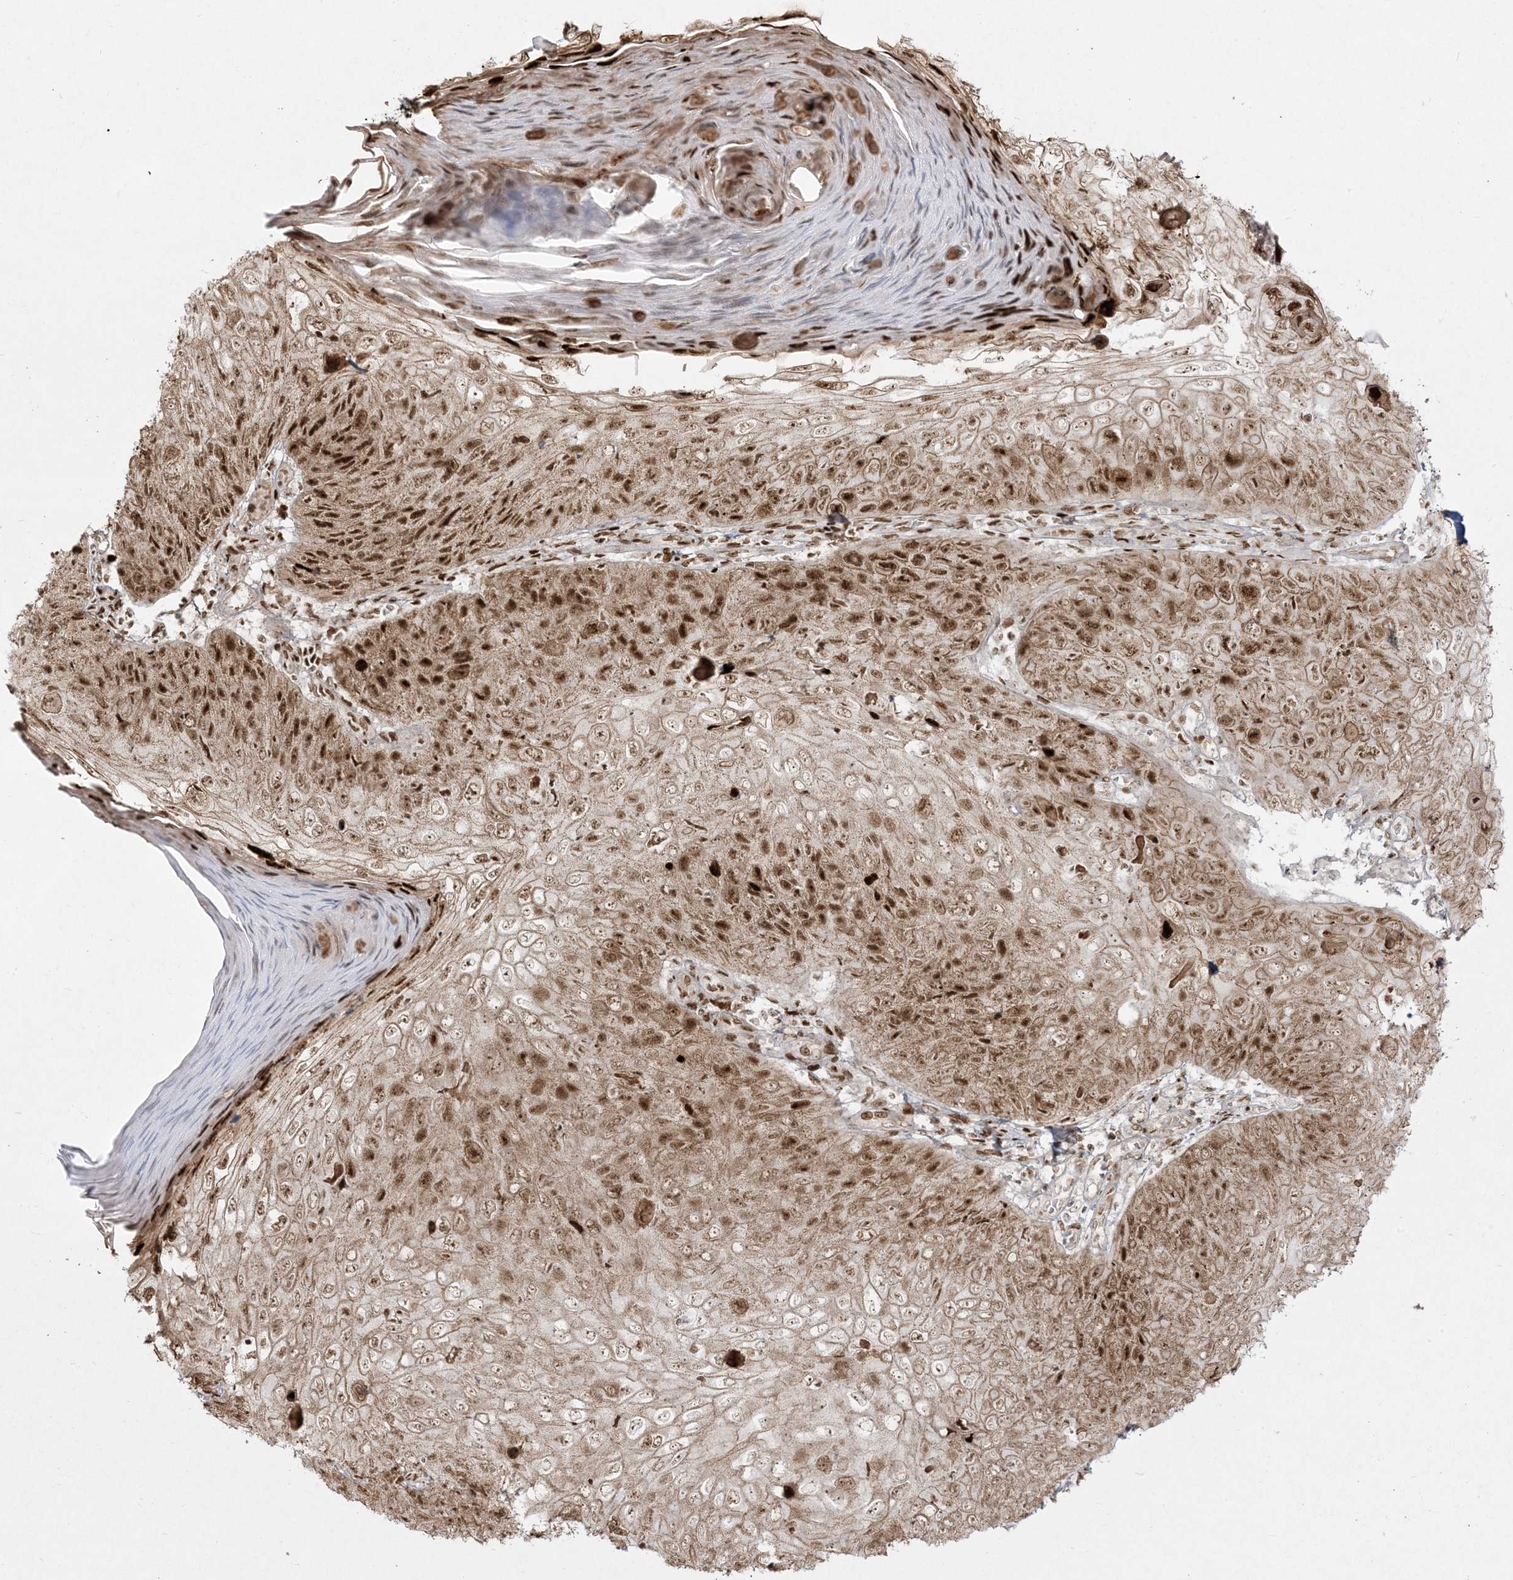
{"staining": {"intensity": "moderate", "quantity": ">75%", "location": "cytoplasmic/membranous,nuclear"}, "tissue": "skin cancer", "cell_type": "Tumor cells", "image_type": "cancer", "snomed": [{"axis": "morphology", "description": "Squamous cell carcinoma, NOS"}, {"axis": "topography", "description": "Skin"}], "caption": "Immunohistochemistry (IHC) (DAB) staining of skin cancer reveals moderate cytoplasmic/membranous and nuclear protein positivity in approximately >75% of tumor cells.", "gene": "RBM10", "patient": {"sex": "female", "age": 90}}